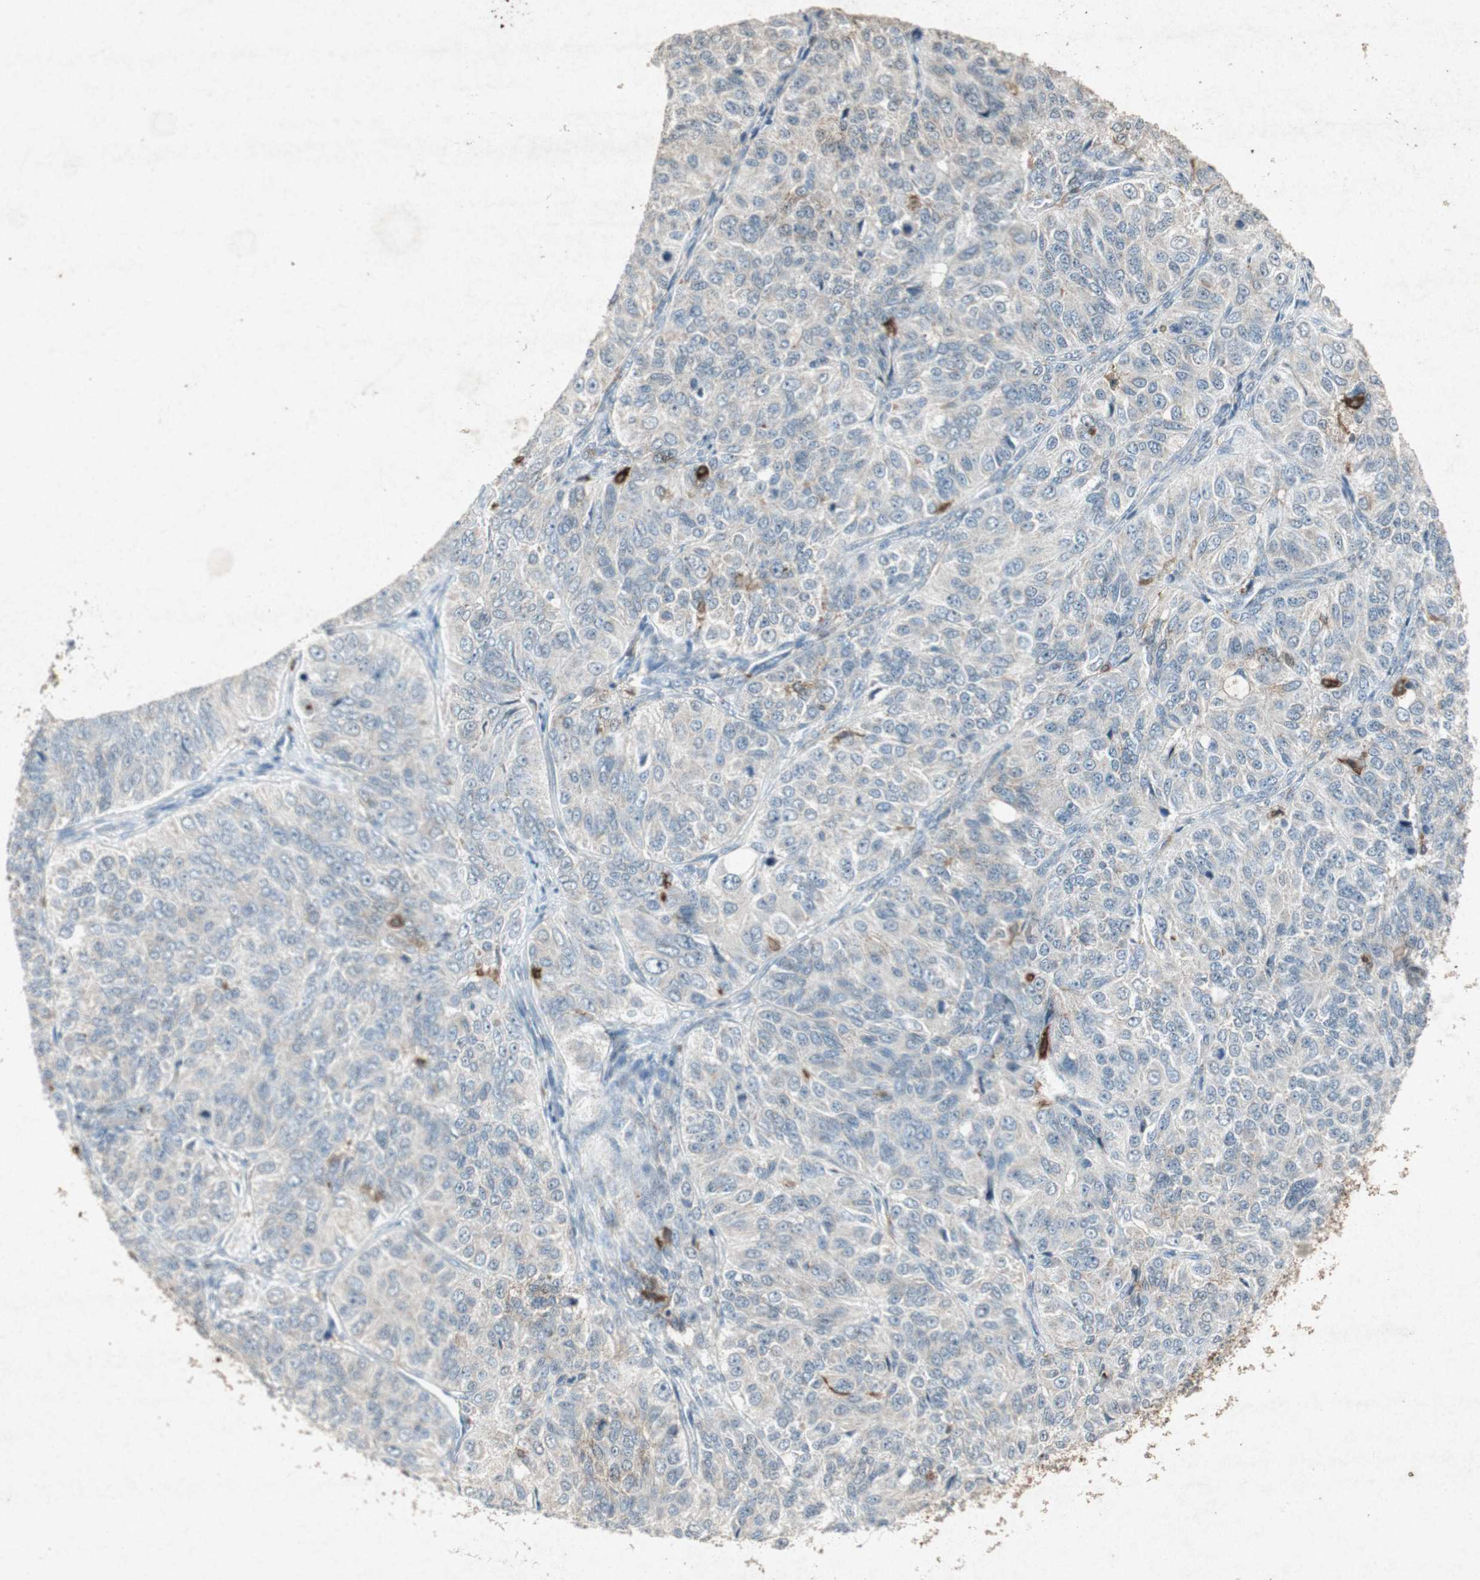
{"staining": {"intensity": "negative", "quantity": "none", "location": "none"}, "tissue": "ovarian cancer", "cell_type": "Tumor cells", "image_type": "cancer", "snomed": [{"axis": "morphology", "description": "Carcinoma, endometroid"}, {"axis": "topography", "description": "Ovary"}], "caption": "Ovarian cancer stained for a protein using immunohistochemistry (IHC) exhibits no staining tumor cells.", "gene": "TYROBP", "patient": {"sex": "female", "age": 51}}